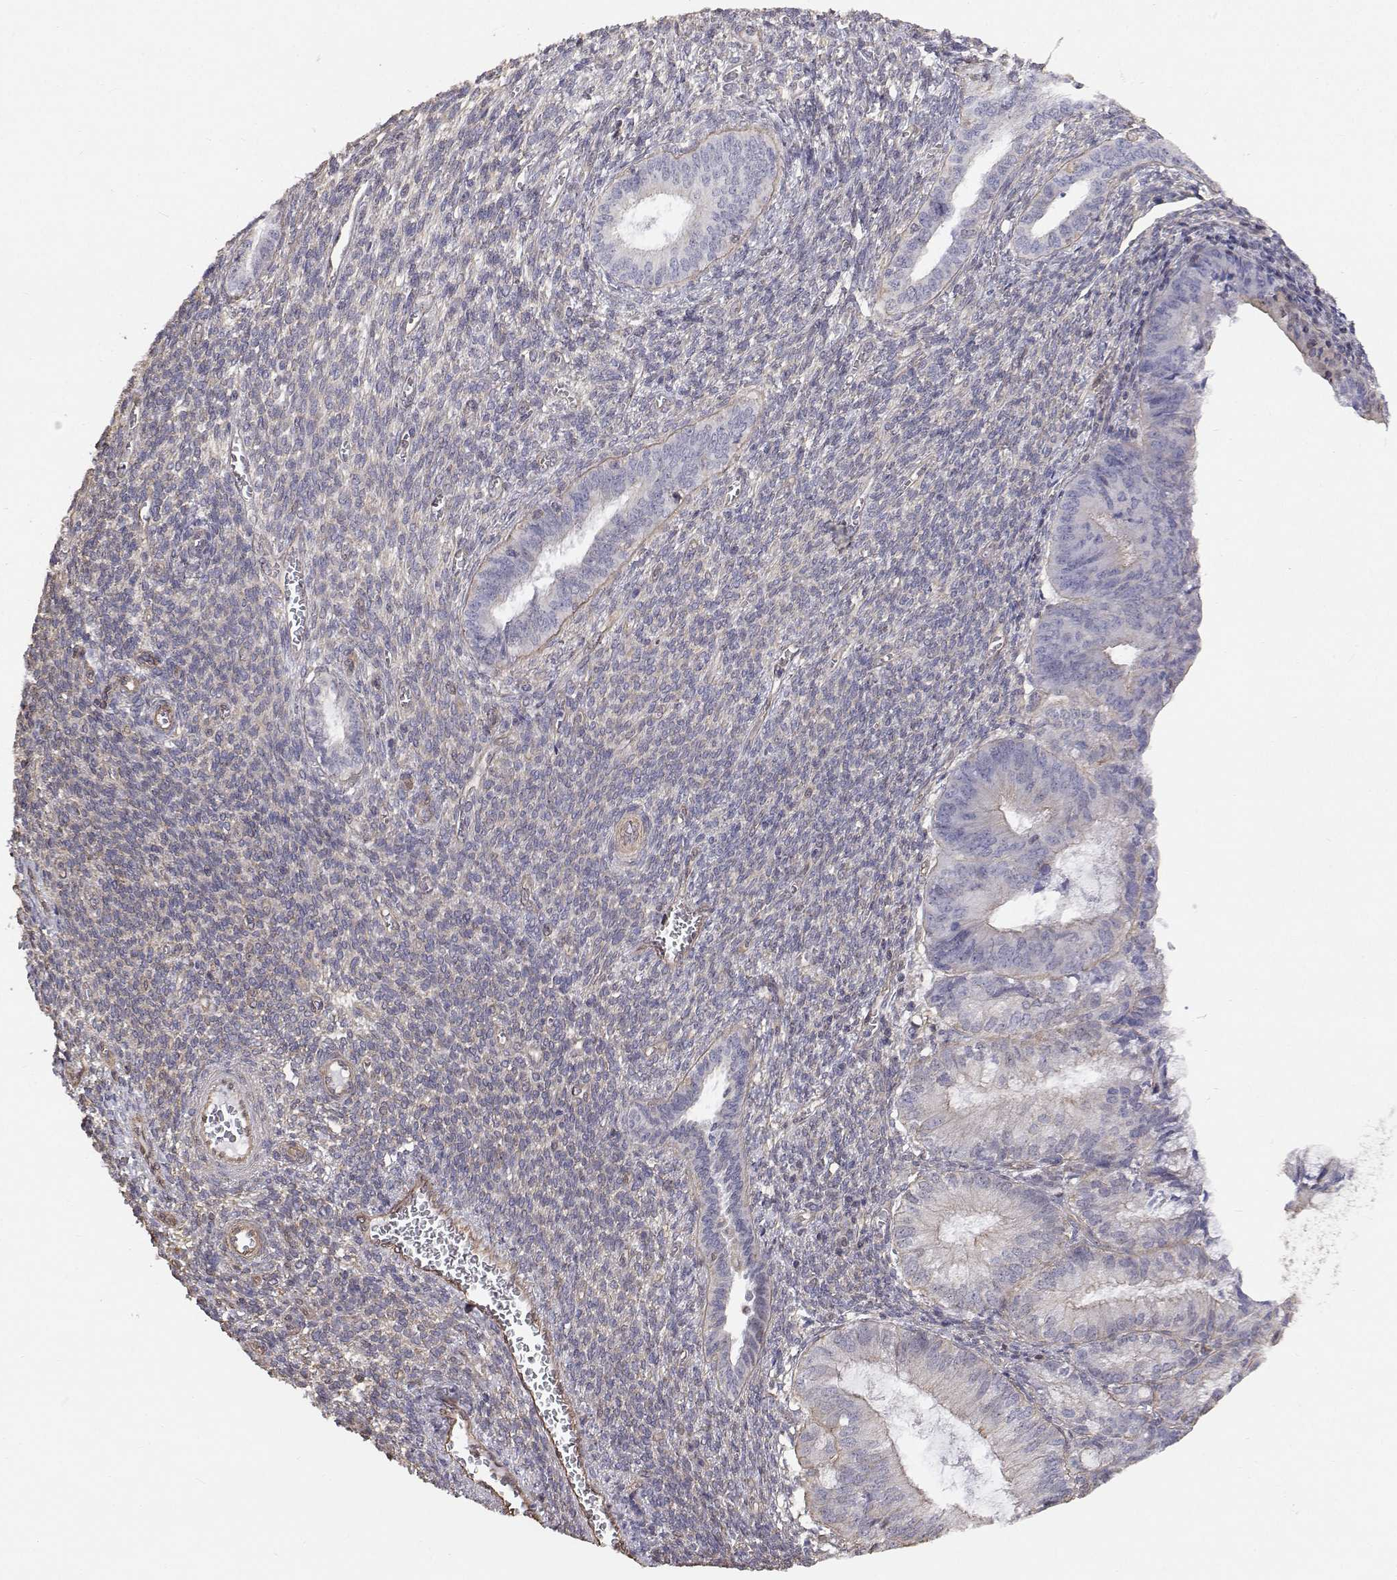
{"staining": {"intensity": "negative", "quantity": "none", "location": "none"}, "tissue": "endometrial cancer", "cell_type": "Tumor cells", "image_type": "cancer", "snomed": [{"axis": "morphology", "description": "Adenocarcinoma, NOS"}, {"axis": "topography", "description": "Endometrium"}], "caption": "Immunohistochemical staining of endometrial cancer demonstrates no significant expression in tumor cells.", "gene": "GSDMA", "patient": {"sex": "female", "age": 86}}